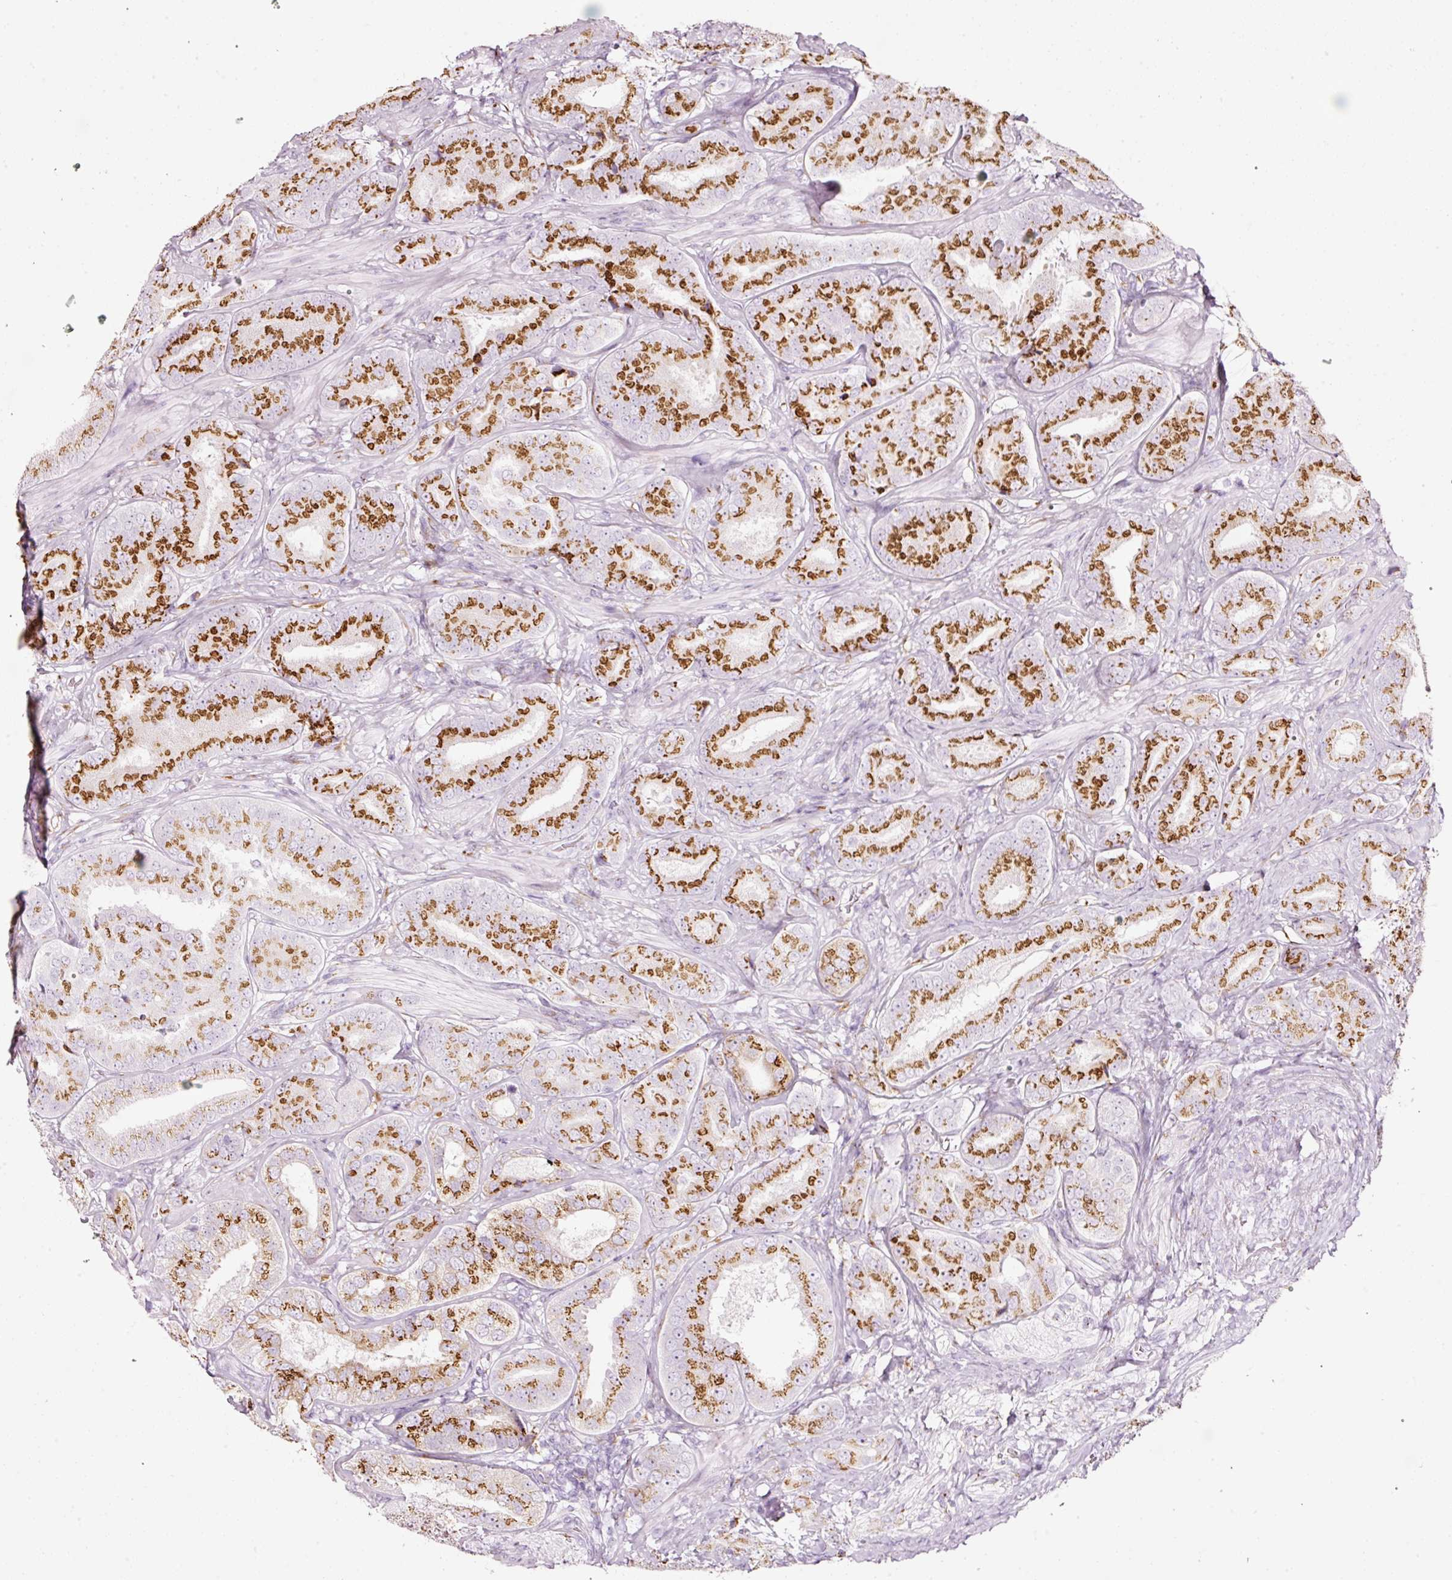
{"staining": {"intensity": "strong", "quantity": ">75%", "location": "cytoplasmic/membranous"}, "tissue": "prostate cancer", "cell_type": "Tumor cells", "image_type": "cancer", "snomed": [{"axis": "morphology", "description": "Adenocarcinoma, High grade"}, {"axis": "topography", "description": "Prostate"}], "caption": "Tumor cells display high levels of strong cytoplasmic/membranous staining in about >75% of cells in human prostate cancer. The staining was performed using DAB (3,3'-diaminobenzidine) to visualize the protein expression in brown, while the nuclei were stained in blue with hematoxylin (Magnification: 20x).", "gene": "SDF4", "patient": {"sex": "male", "age": 63}}